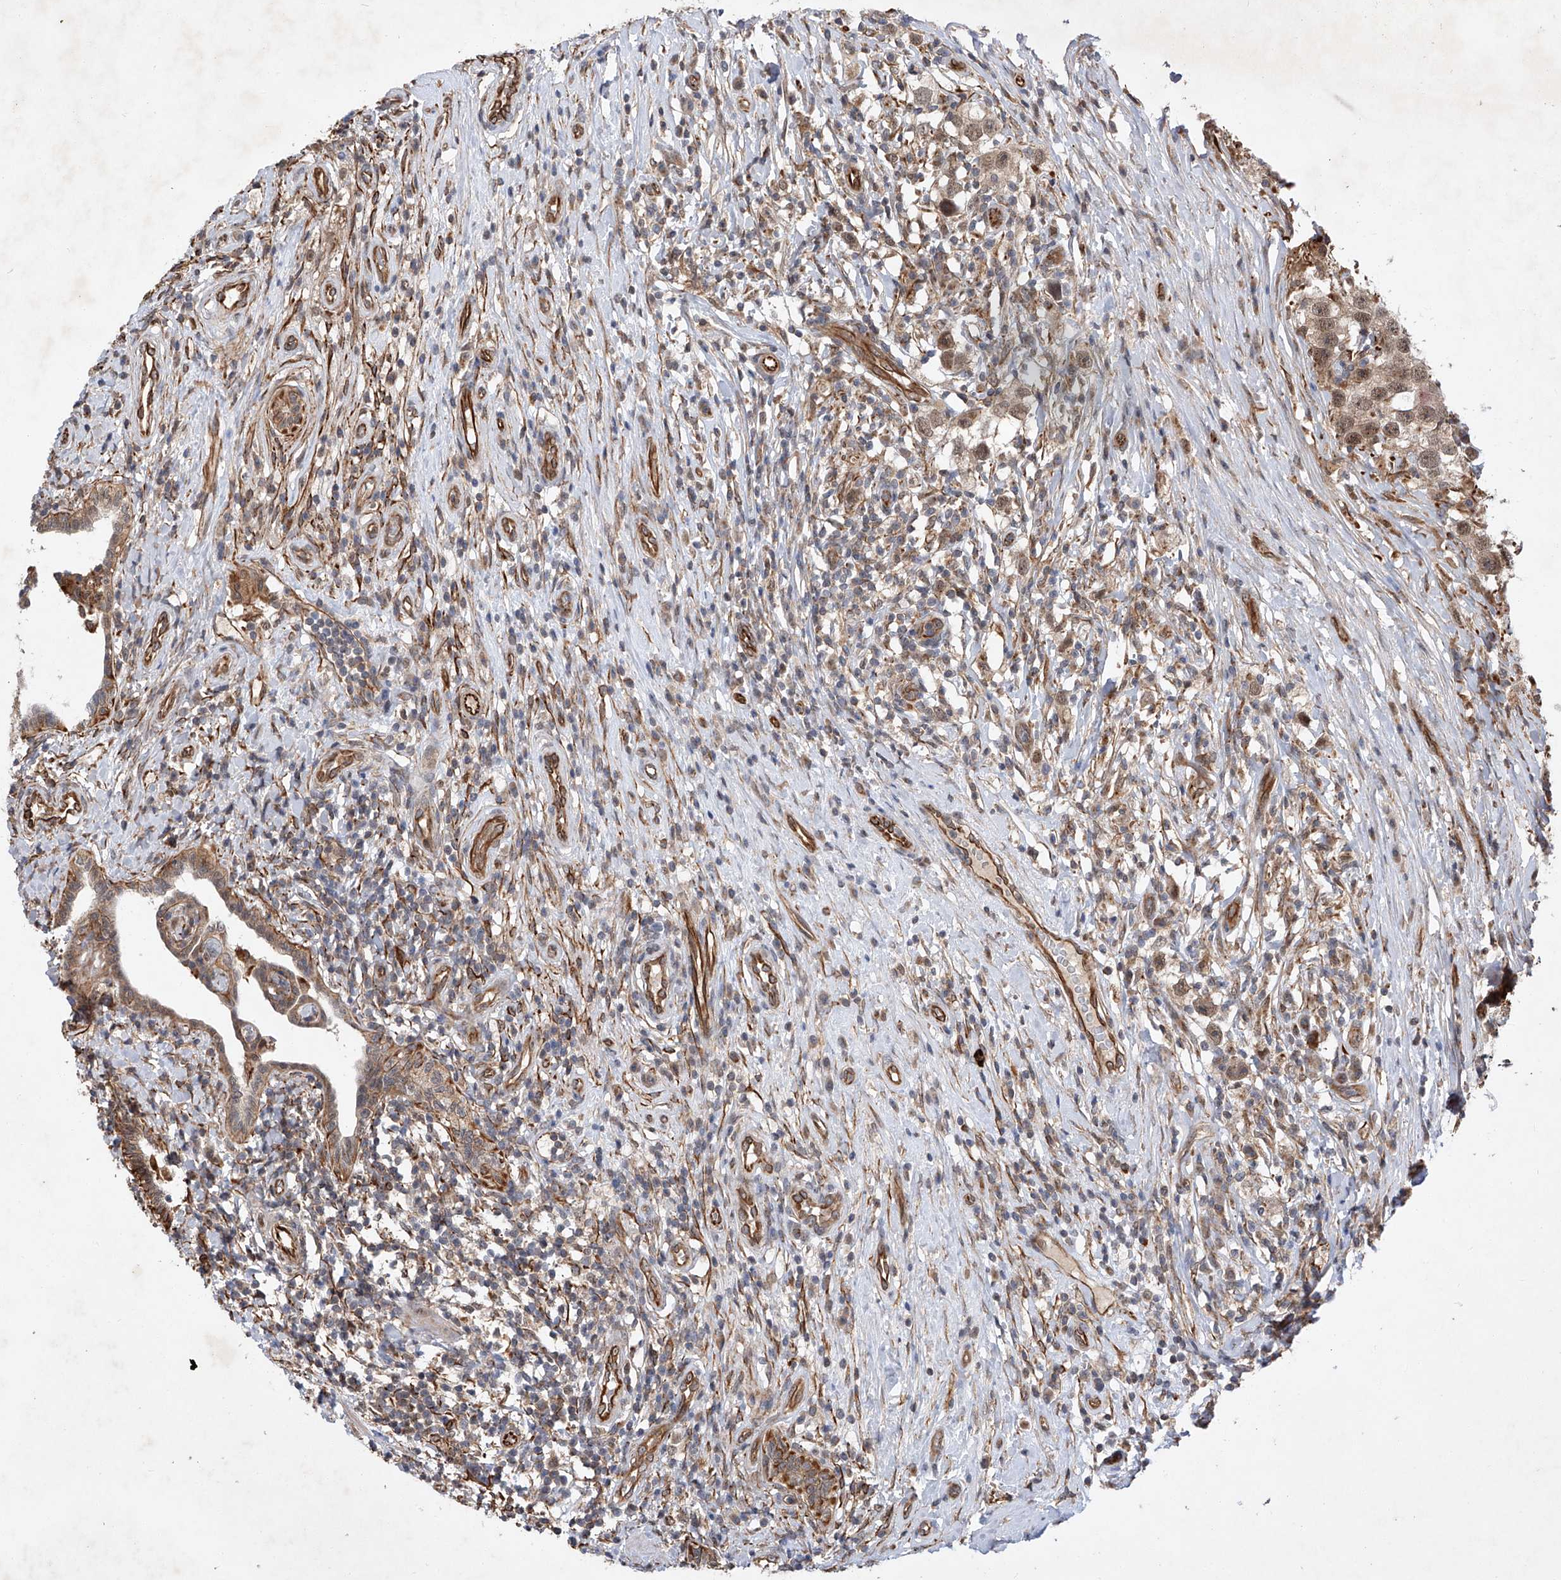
{"staining": {"intensity": "moderate", "quantity": ">75%", "location": "nuclear"}, "tissue": "testis cancer", "cell_type": "Tumor cells", "image_type": "cancer", "snomed": [{"axis": "morphology", "description": "Seminoma, NOS"}, {"axis": "topography", "description": "Testis"}], "caption": "High-power microscopy captured an immunohistochemistry (IHC) histopathology image of seminoma (testis), revealing moderate nuclear staining in approximately >75% of tumor cells.", "gene": "AMD1", "patient": {"sex": "male", "age": 49}}